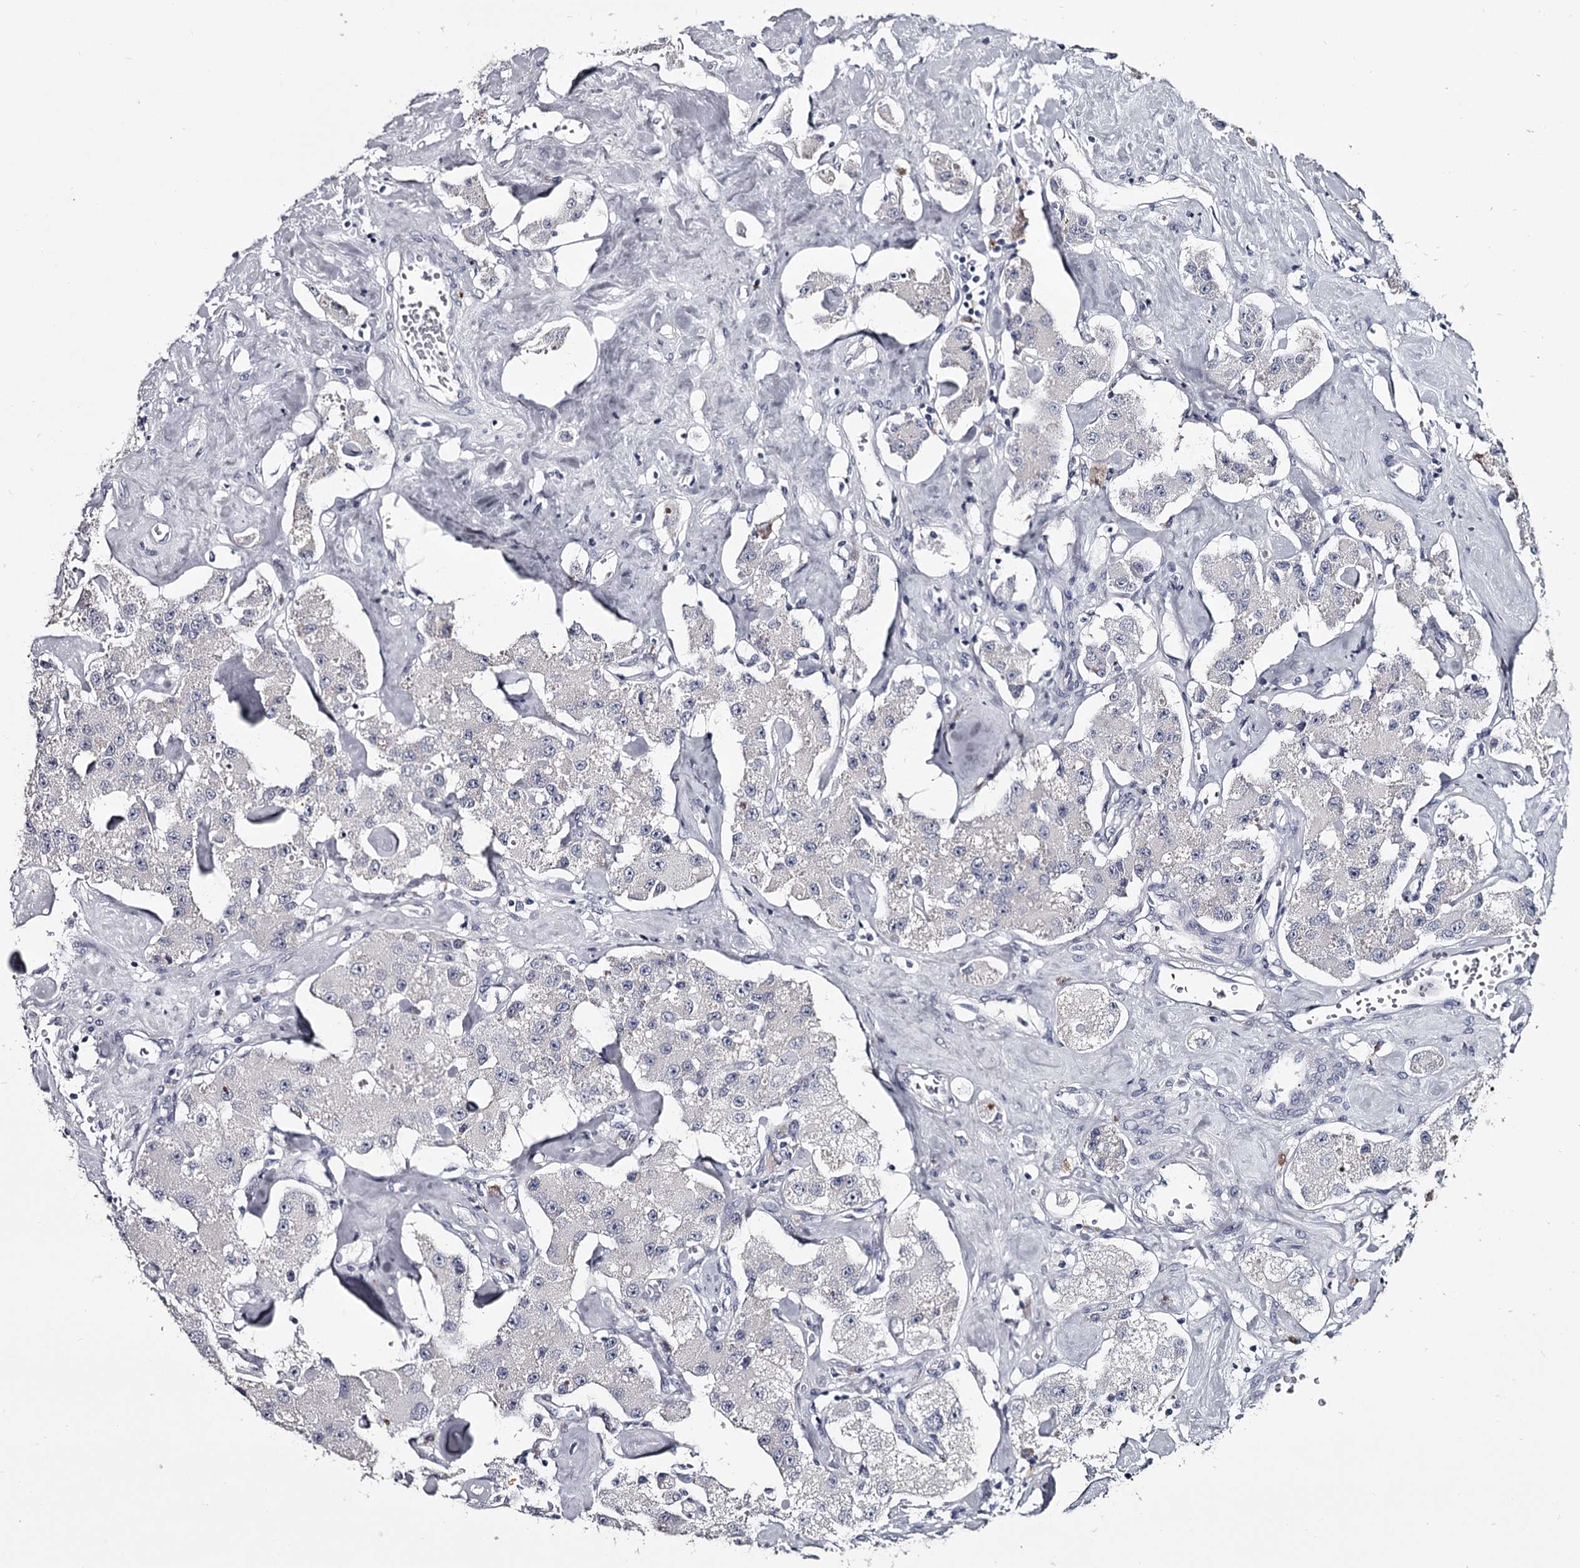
{"staining": {"intensity": "negative", "quantity": "none", "location": "none"}, "tissue": "carcinoid", "cell_type": "Tumor cells", "image_type": "cancer", "snomed": [{"axis": "morphology", "description": "Carcinoid, malignant, NOS"}, {"axis": "topography", "description": "Pancreas"}], "caption": "Photomicrograph shows no significant protein positivity in tumor cells of carcinoid. (DAB (3,3'-diaminobenzidine) immunohistochemistry (IHC), high magnification).", "gene": "DAO", "patient": {"sex": "male", "age": 41}}